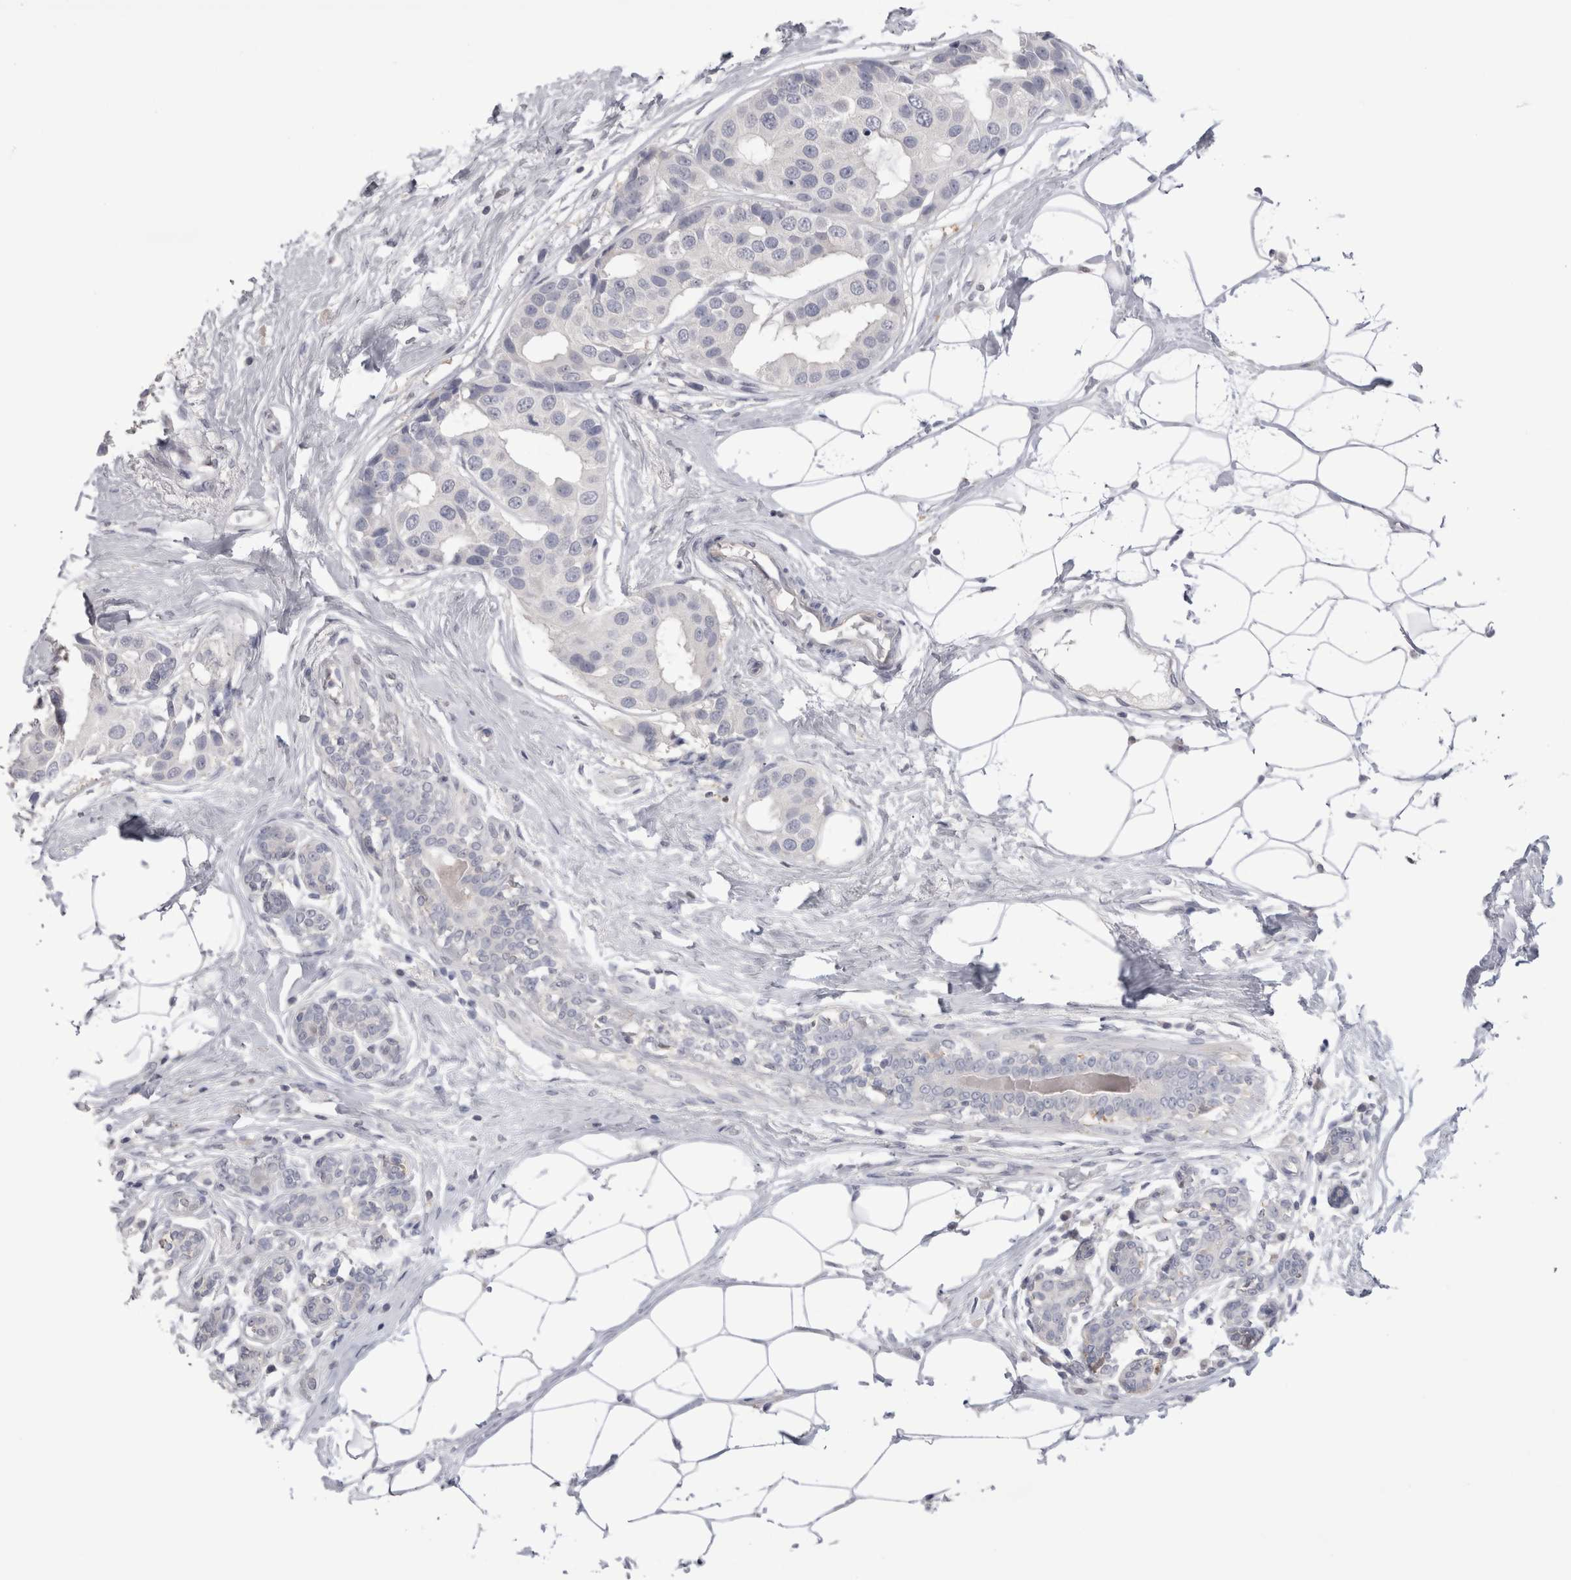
{"staining": {"intensity": "negative", "quantity": "none", "location": "none"}, "tissue": "breast cancer", "cell_type": "Tumor cells", "image_type": "cancer", "snomed": [{"axis": "morphology", "description": "Normal tissue, NOS"}, {"axis": "morphology", "description": "Duct carcinoma"}, {"axis": "topography", "description": "Breast"}], "caption": "IHC of human intraductal carcinoma (breast) demonstrates no staining in tumor cells.", "gene": "SUCNR1", "patient": {"sex": "female", "age": 39}}